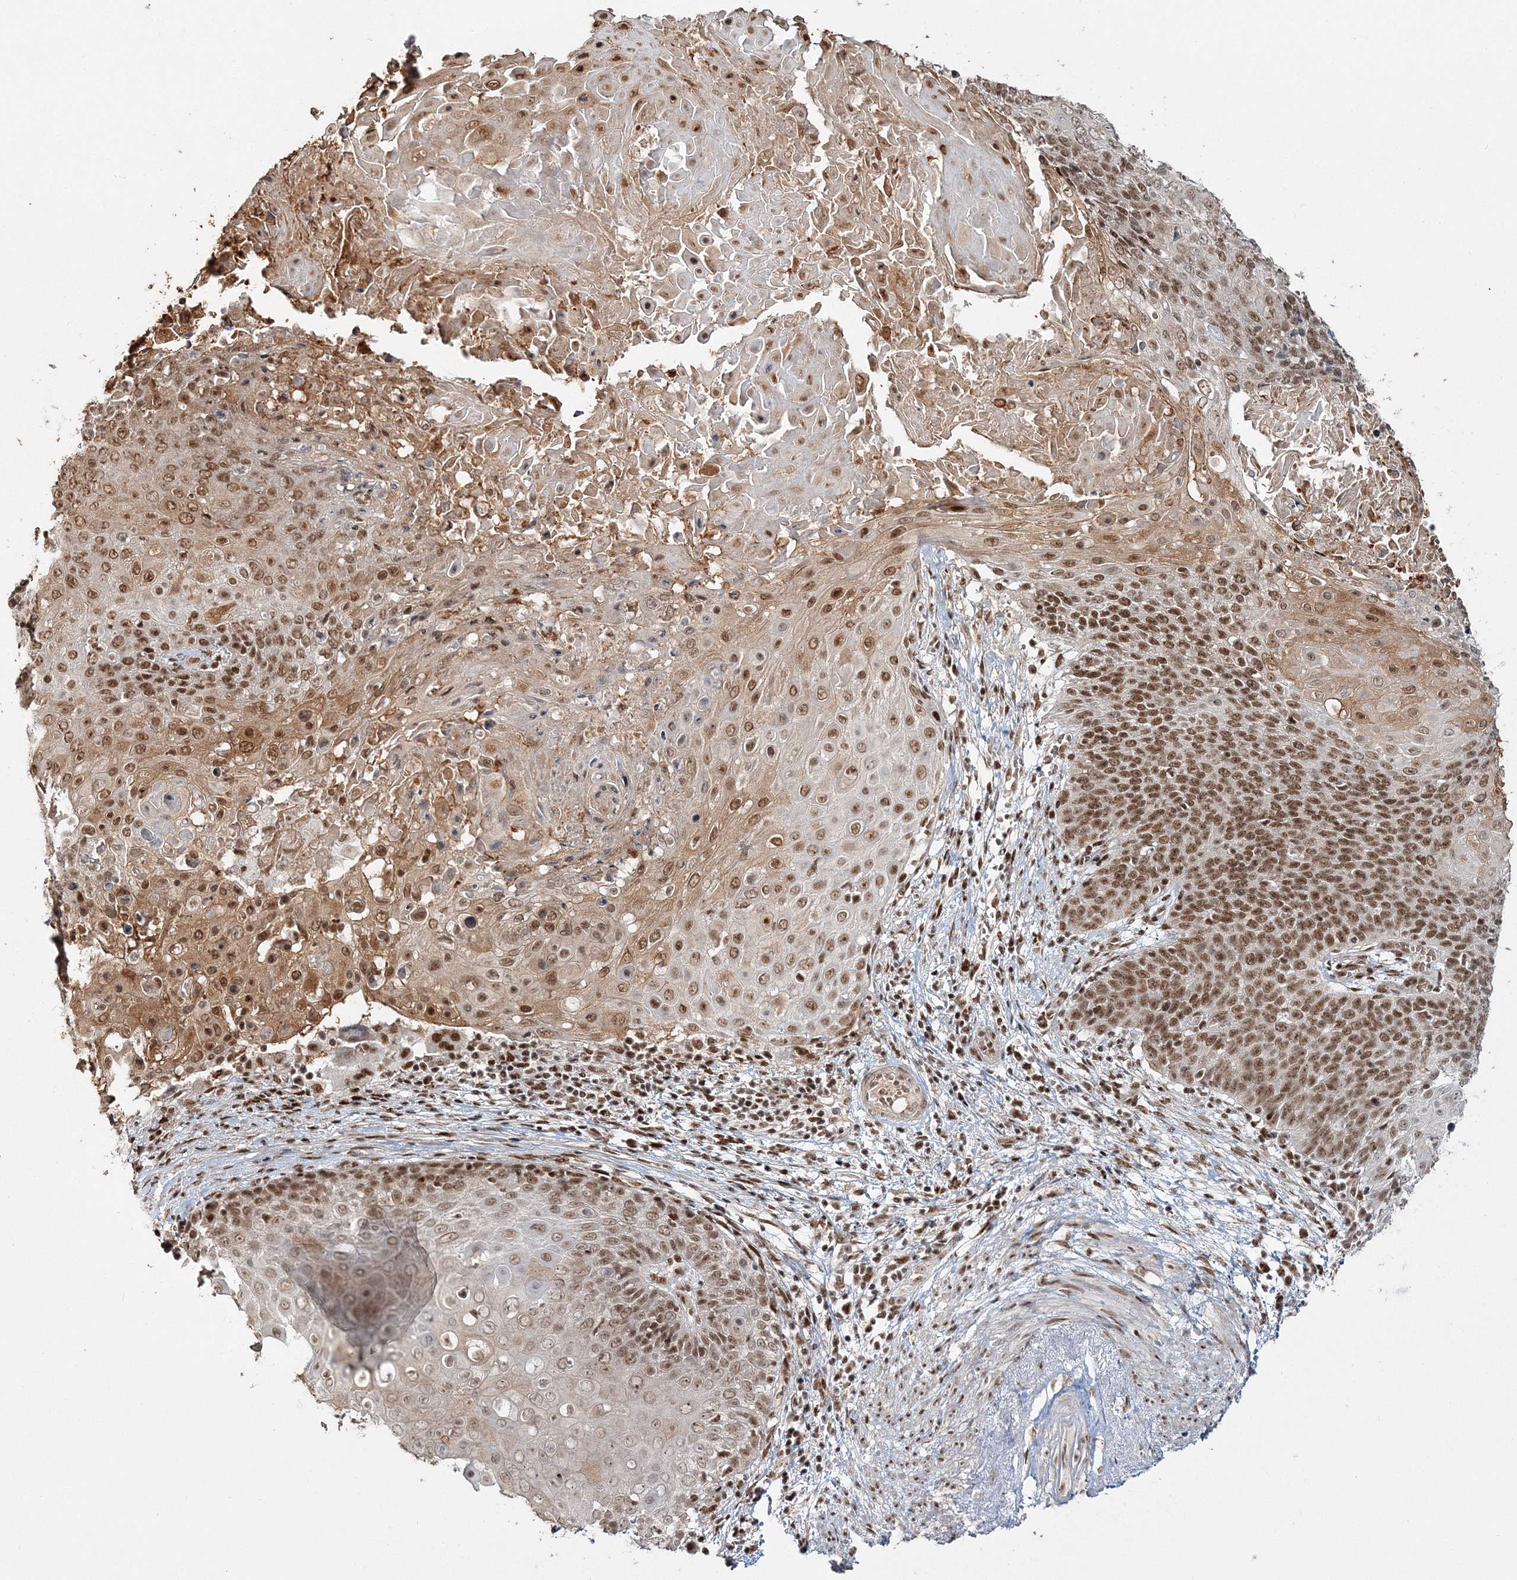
{"staining": {"intensity": "moderate", "quantity": ">75%", "location": "cytoplasmic/membranous,nuclear"}, "tissue": "cervical cancer", "cell_type": "Tumor cells", "image_type": "cancer", "snomed": [{"axis": "morphology", "description": "Squamous cell carcinoma, NOS"}, {"axis": "topography", "description": "Cervix"}], "caption": "Immunohistochemical staining of squamous cell carcinoma (cervical) demonstrates moderate cytoplasmic/membranous and nuclear protein expression in approximately >75% of tumor cells.", "gene": "QRICH1", "patient": {"sex": "female", "age": 39}}